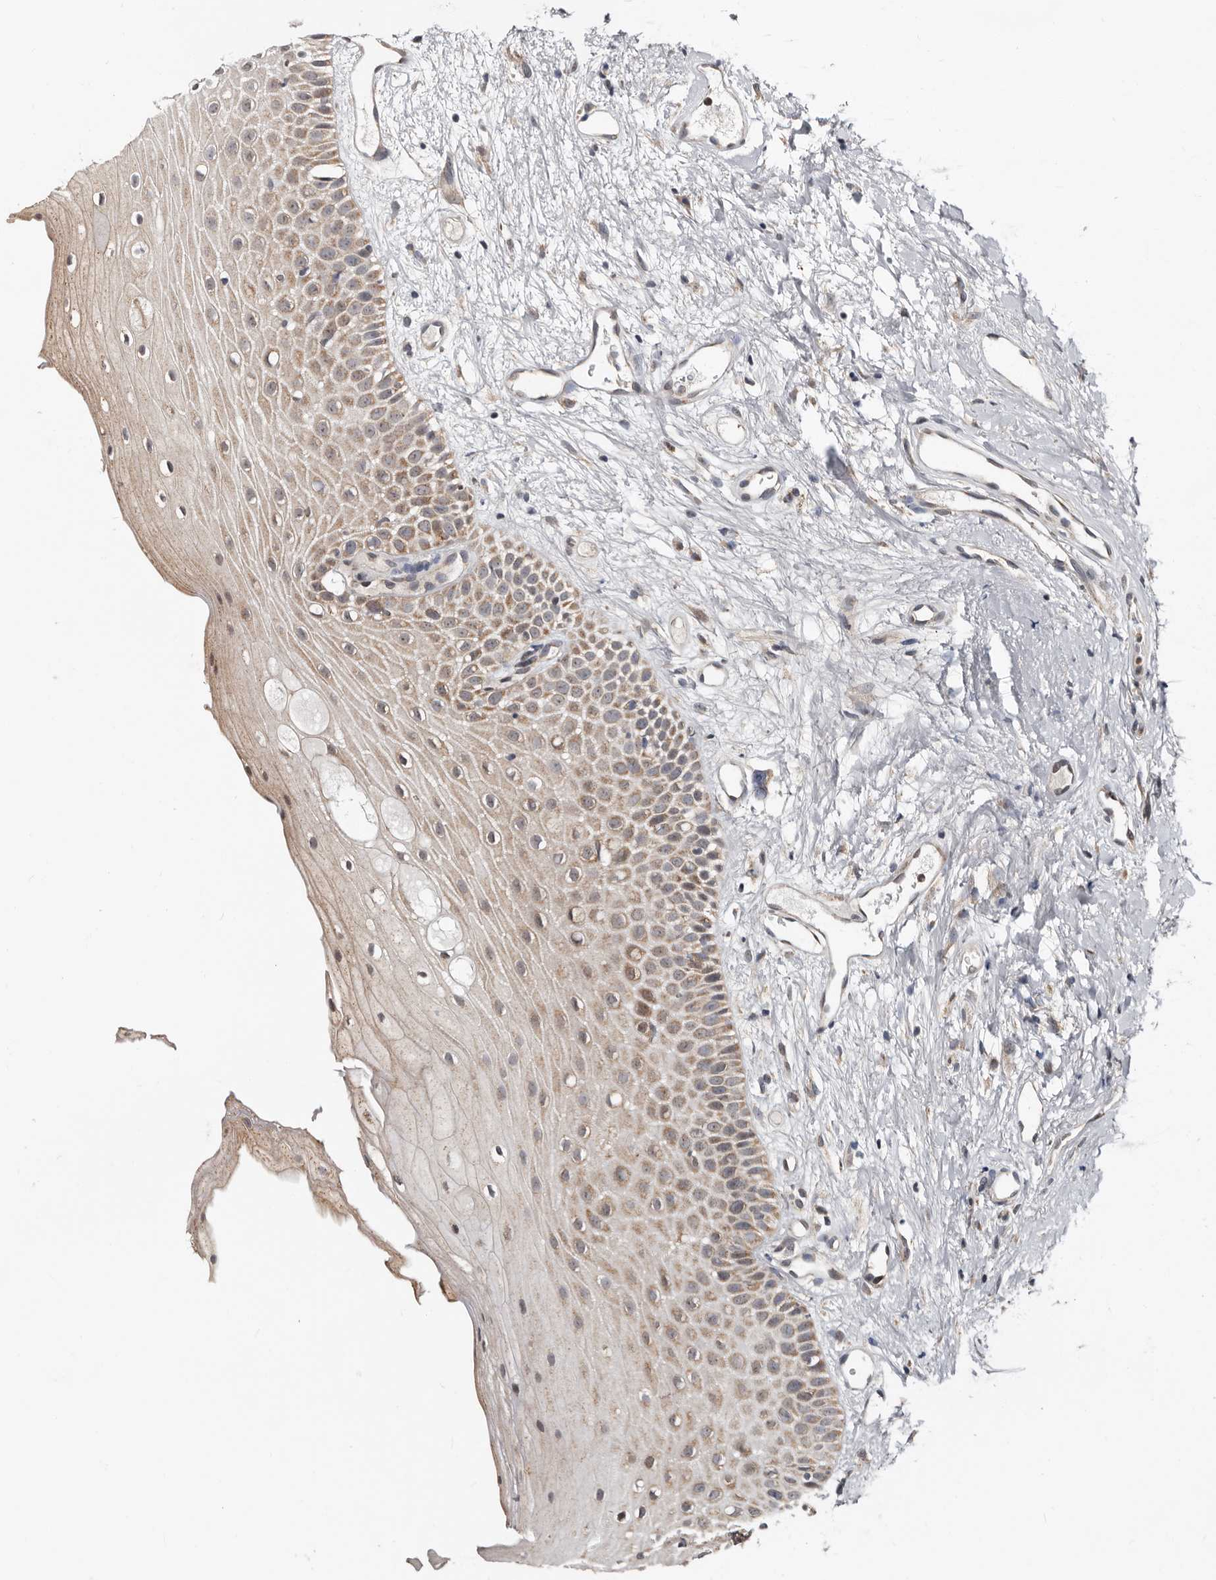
{"staining": {"intensity": "moderate", "quantity": "25%-75%", "location": "cytoplasmic/membranous"}, "tissue": "oral mucosa", "cell_type": "Squamous epithelial cells", "image_type": "normal", "snomed": [{"axis": "morphology", "description": "Normal tissue, NOS"}, {"axis": "topography", "description": "Oral tissue"}], "caption": "A medium amount of moderate cytoplasmic/membranous positivity is present in approximately 25%-75% of squamous epithelial cells in benign oral mucosa.", "gene": "MRPL18", "patient": {"sex": "female", "age": 63}}